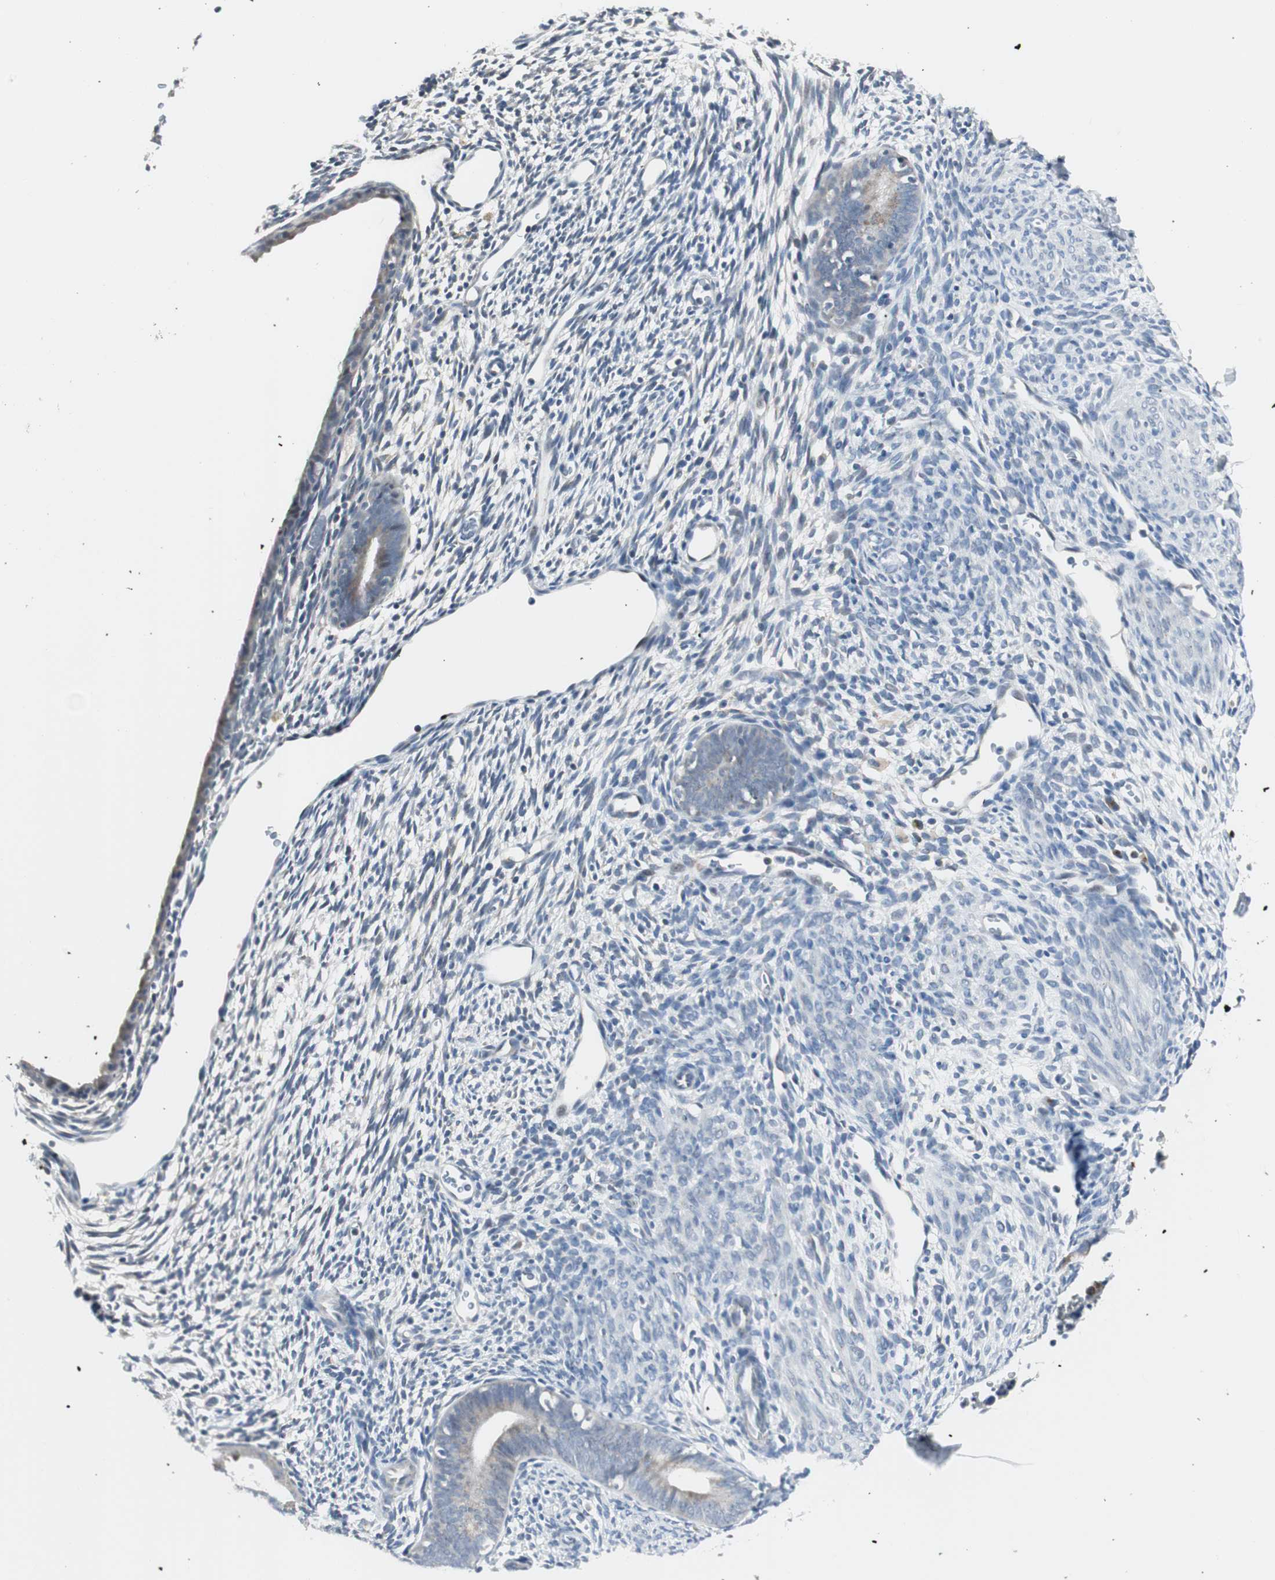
{"staining": {"intensity": "negative", "quantity": "none", "location": "none"}, "tissue": "endometrium", "cell_type": "Cells in endometrial stroma", "image_type": "normal", "snomed": [{"axis": "morphology", "description": "Normal tissue, NOS"}, {"axis": "morphology", "description": "Atrophy, NOS"}, {"axis": "topography", "description": "Uterus"}, {"axis": "topography", "description": "Endometrium"}], "caption": "A high-resolution micrograph shows immunohistochemistry staining of benign endometrium, which reveals no significant staining in cells in endometrial stroma. Nuclei are stained in blue.", "gene": "SOX30", "patient": {"sex": "female", "age": 68}}